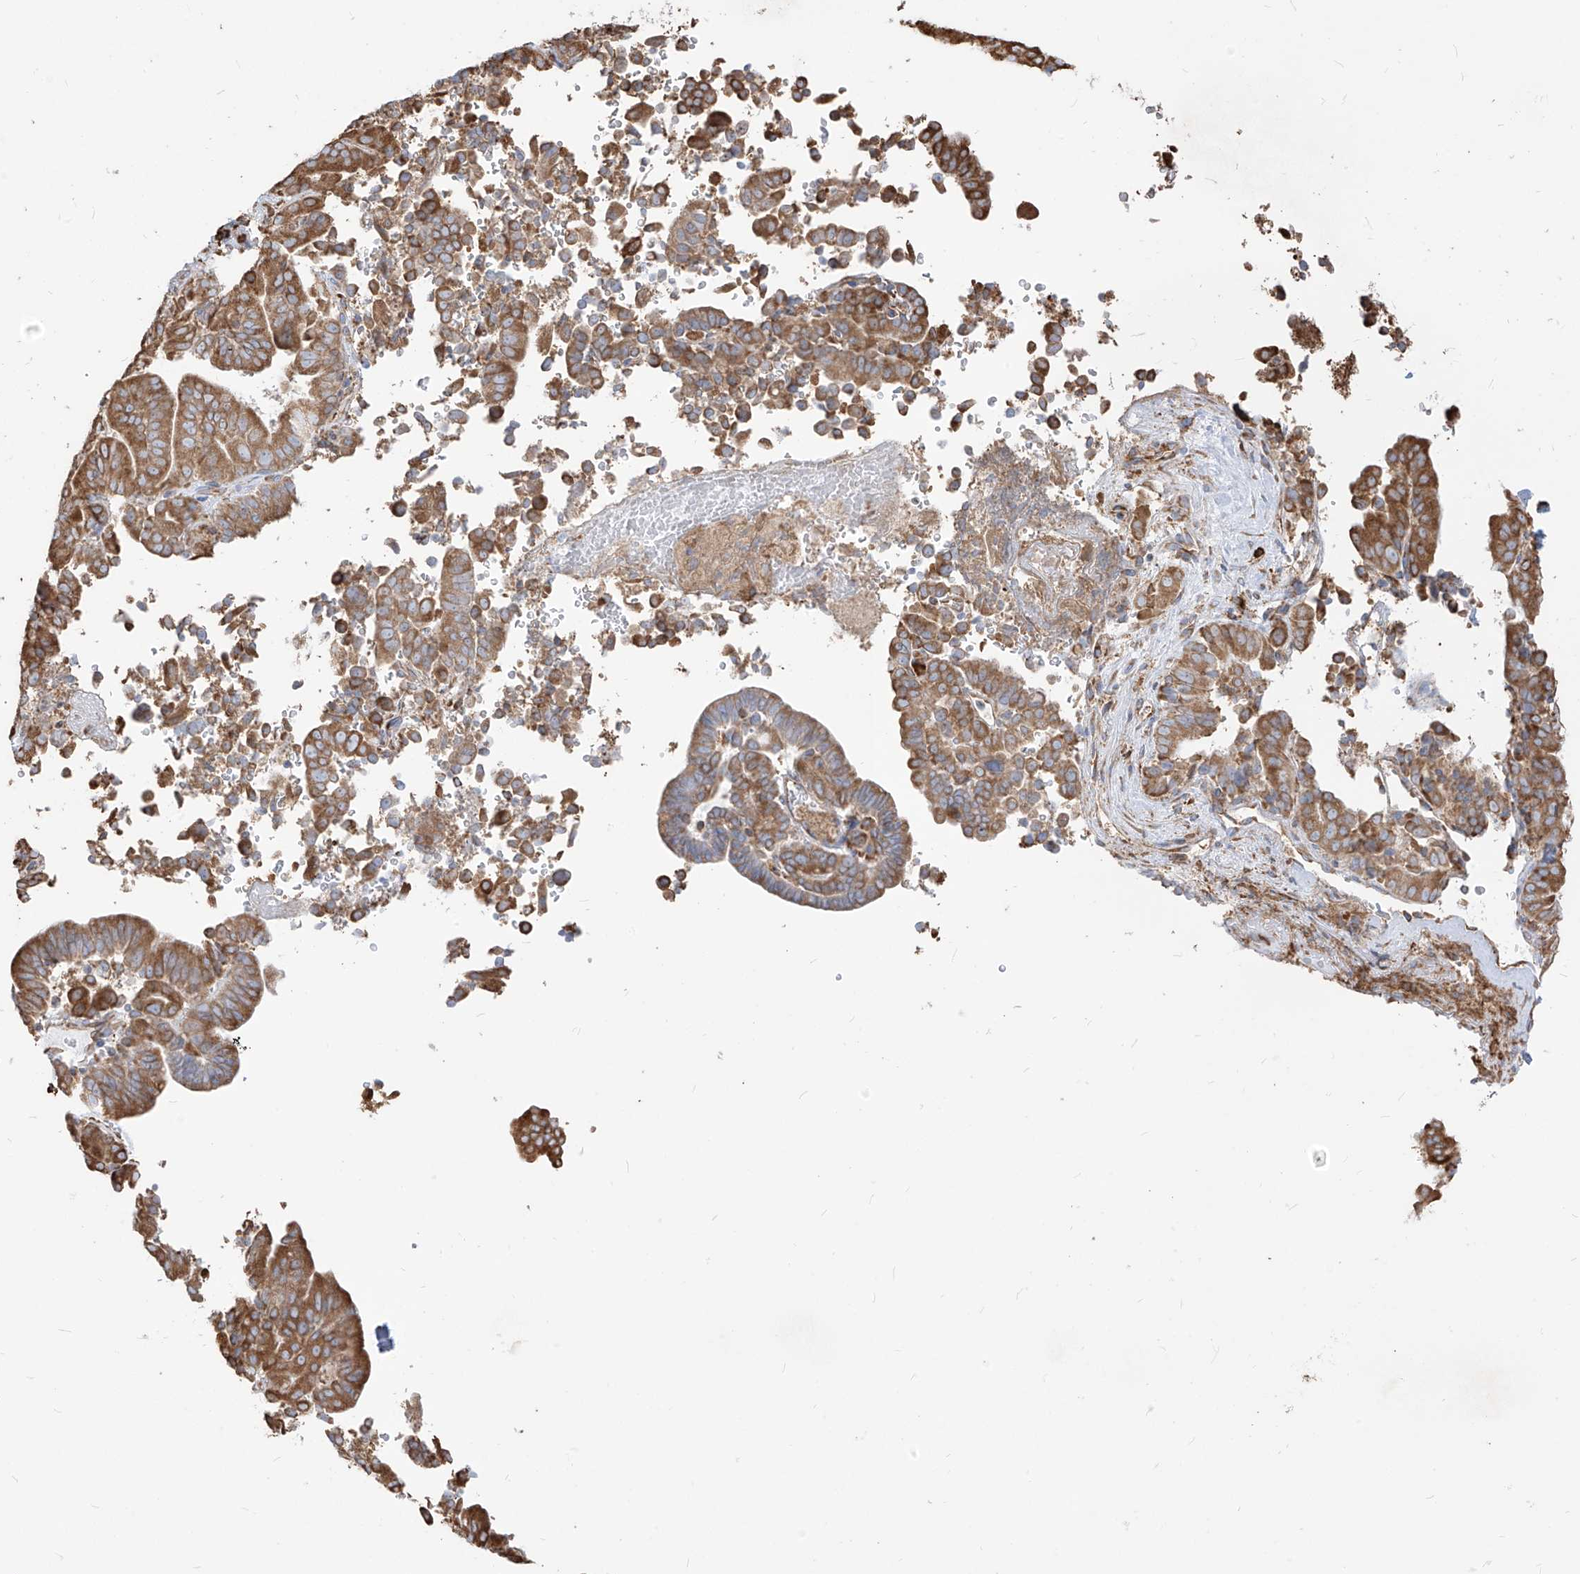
{"staining": {"intensity": "moderate", "quantity": ">75%", "location": "cytoplasmic/membranous"}, "tissue": "liver cancer", "cell_type": "Tumor cells", "image_type": "cancer", "snomed": [{"axis": "morphology", "description": "Cholangiocarcinoma"}, {"axis": "topography", "description": "Liver"}], "caption": "A medium amount of moderate cytoplasmic/membranous positivity is seen in about >75% of tumor cells in liver cholangiocarcinoma tissue.", "gene": "PDIA6", "patient": {"sex": "female", "age": 75}}